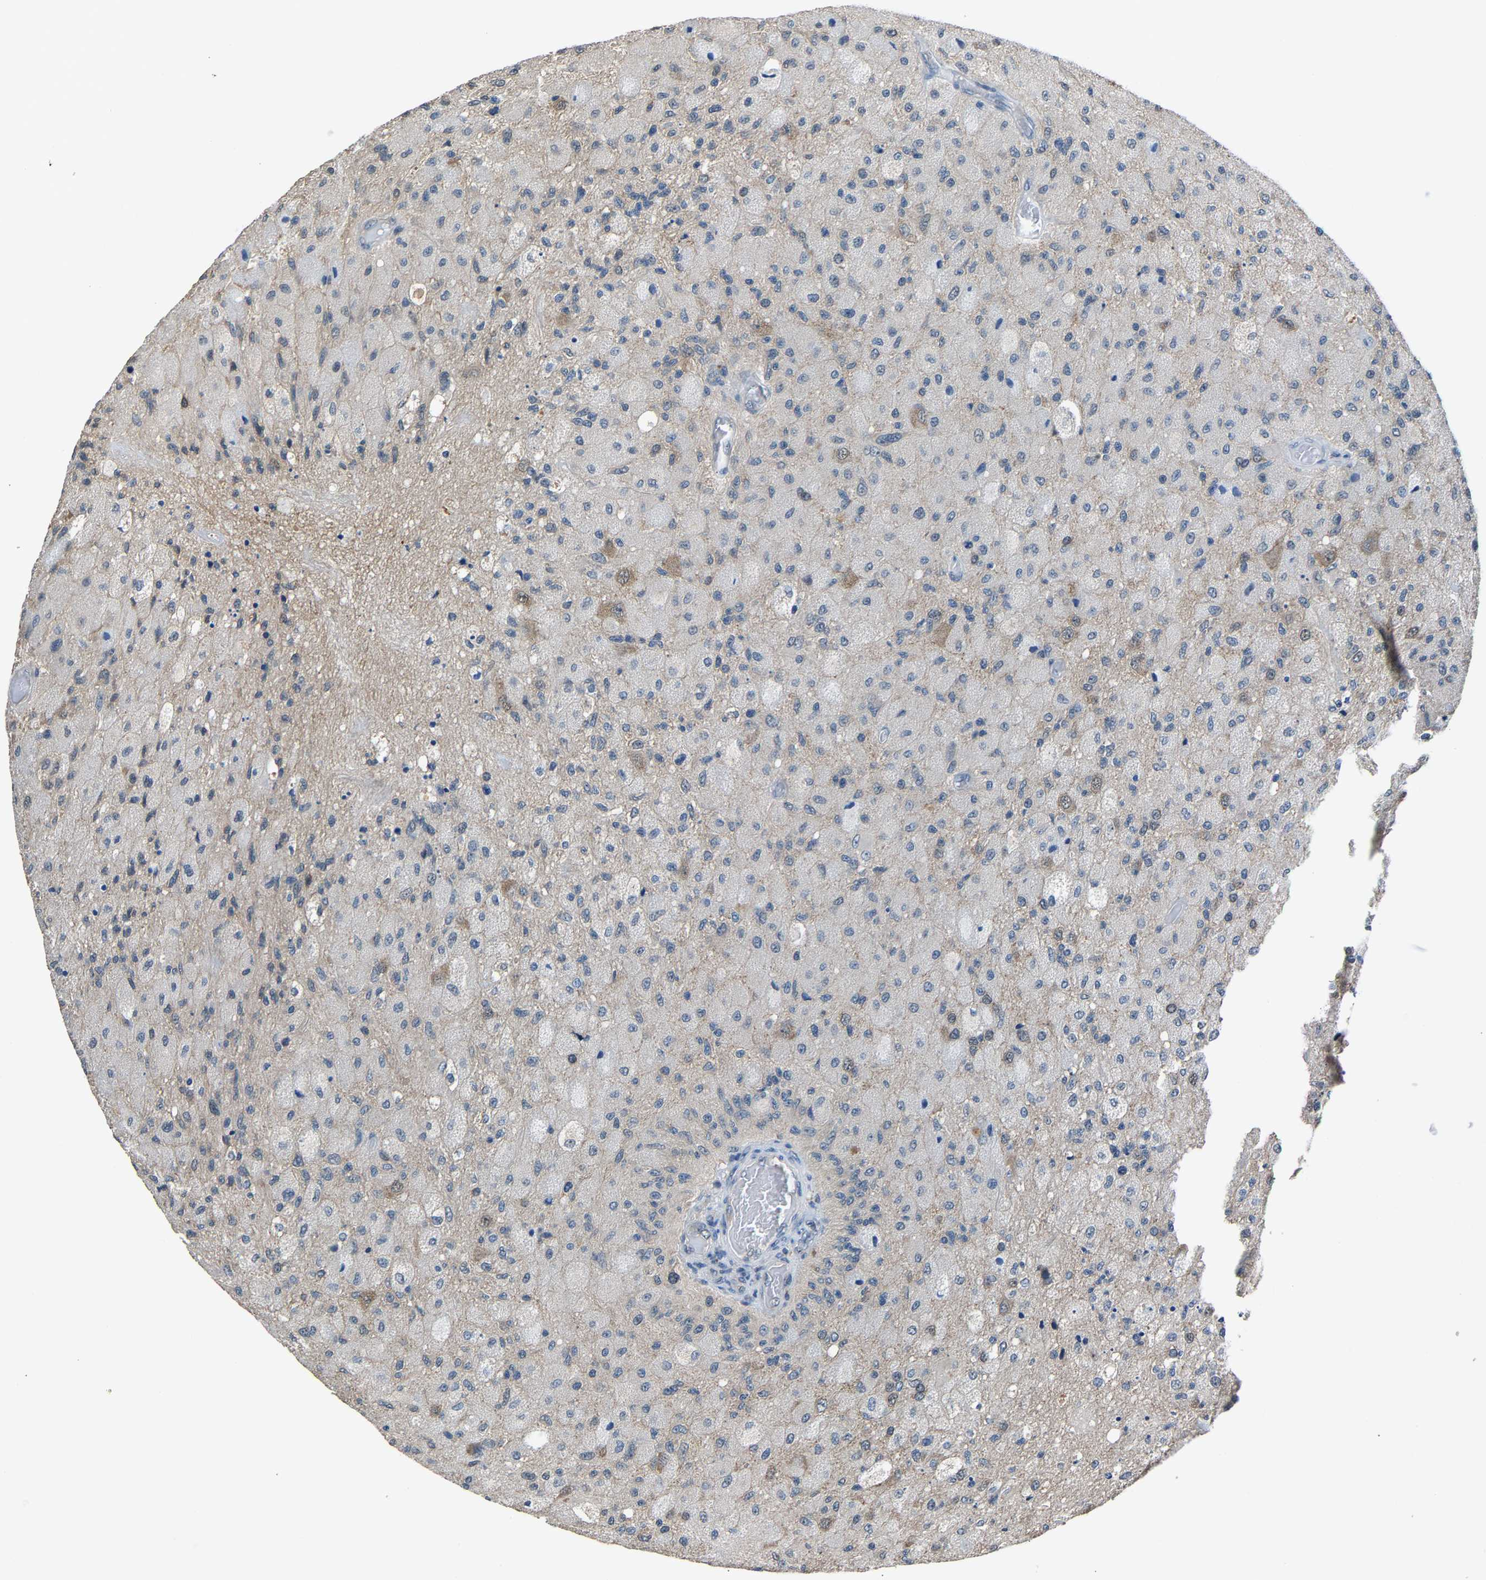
{"staining": {"intensity": "negative", "quantity": "none", "location": "none"}, "tissue": "glioma", "cell_type": "Tumor cells", "image_type": "cancer", "snomed": [{"axis": "morphology", "description": "Normal tissue, NOS"}, {"axis": "morphology", "description": "Glioma, malignant, High grade"}, {"axis": "topography", "description": "Cerebral cortex"}], "caption": "Protein analysis of high-grade glioma (malignant) demonstrates no significant staining in tumor cells.", "gene": "ABCC9", "patient": {"sex": "male", "age": 77}}